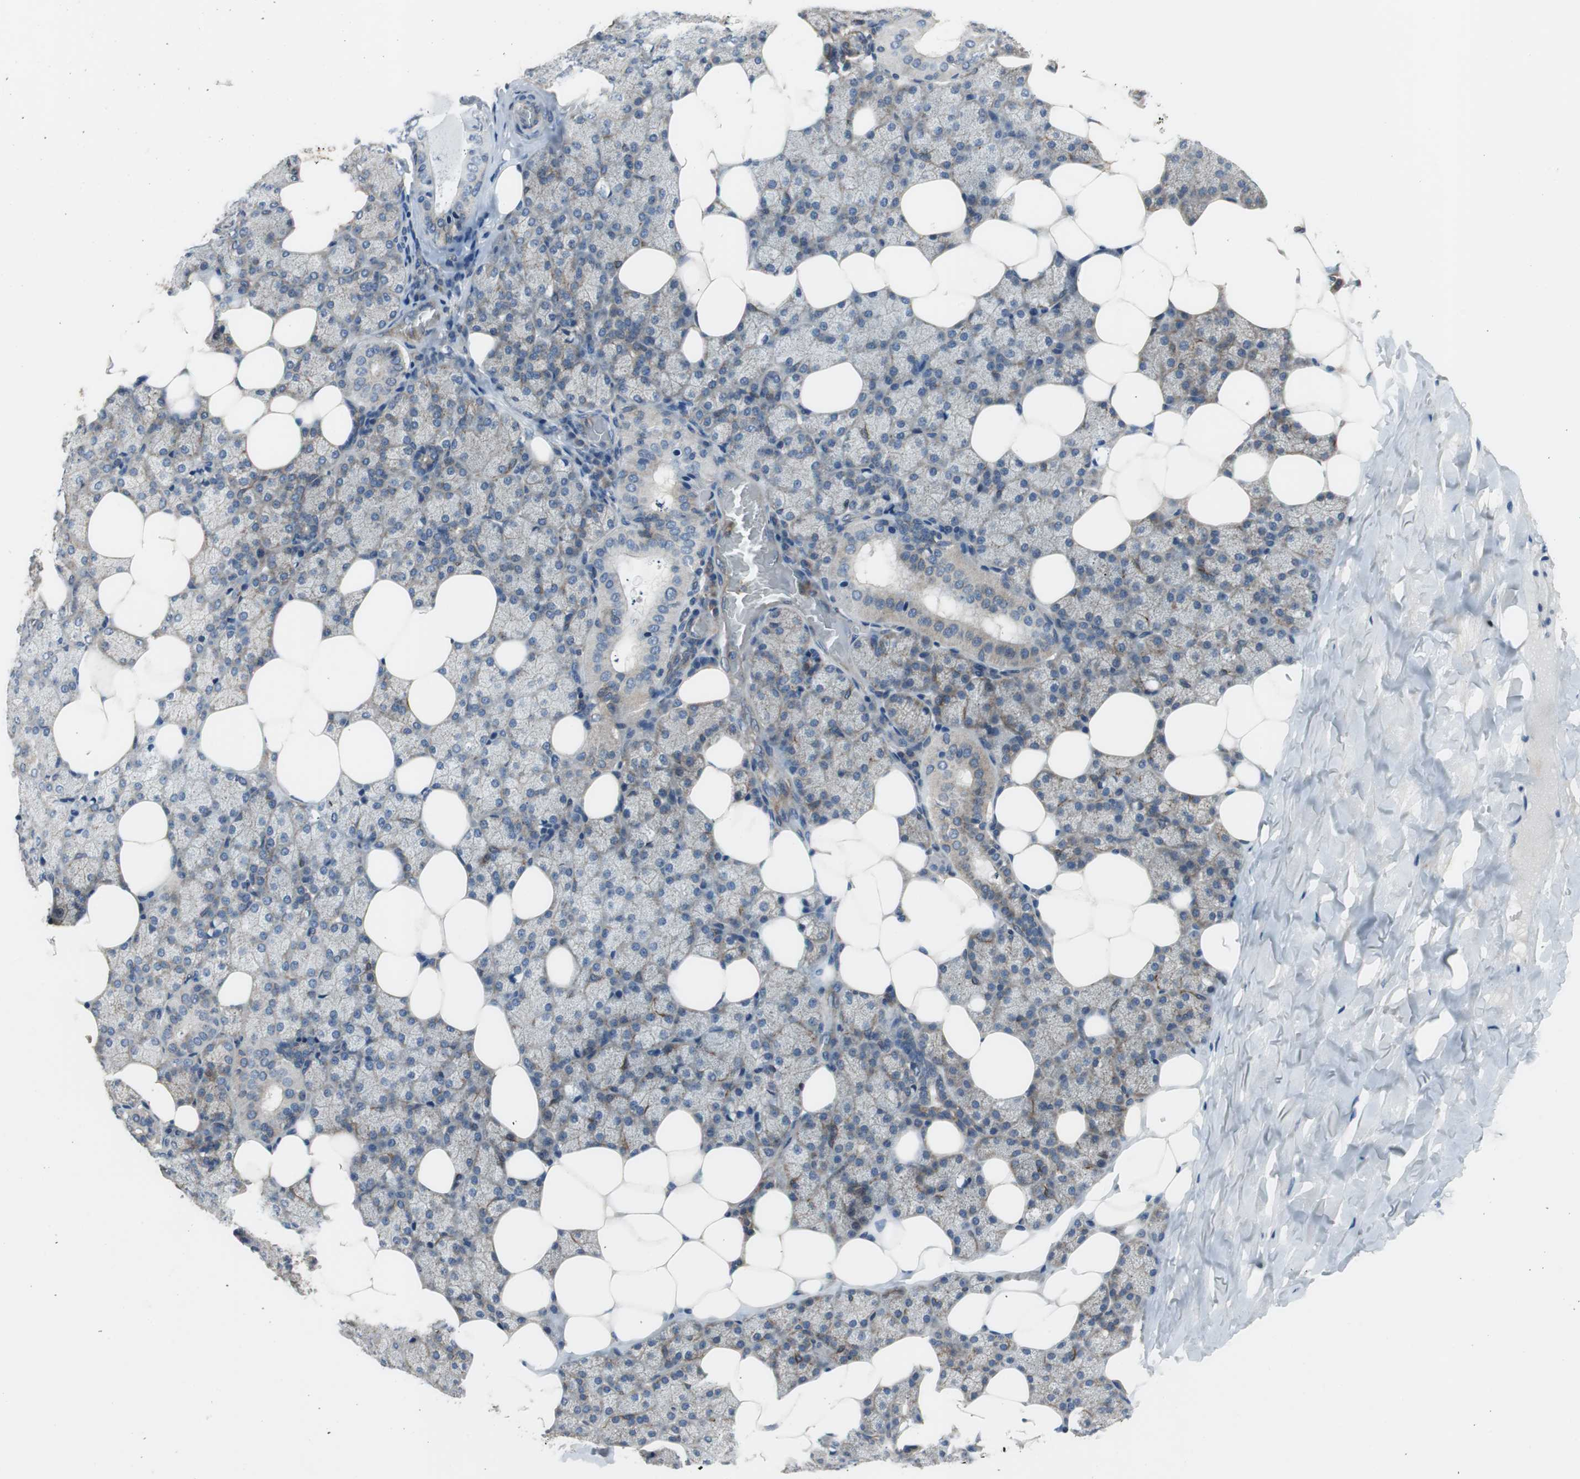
{"staining": {"intensity": "weak", "quantity": "25%-75%", "location": "cytoplasmic/membranous"}, "tissue": "salivary gland", "cell_type": "Glandular cells", "image_type": "normal", "snomed": [{"axis": "morphology", "description": "Normal tissue, NOS"}, {"axis": "topography", "description": "Lymph node"}, {"axis": "topography", "description": "Salivary gland"}], "caption": "Weak cytoplasmic/membranous protein expression is identified in about 25%-75% of glandular cells in salivary gland.", "gene": "PI4KB", "patient": {"sex": "male", "age": 8}}